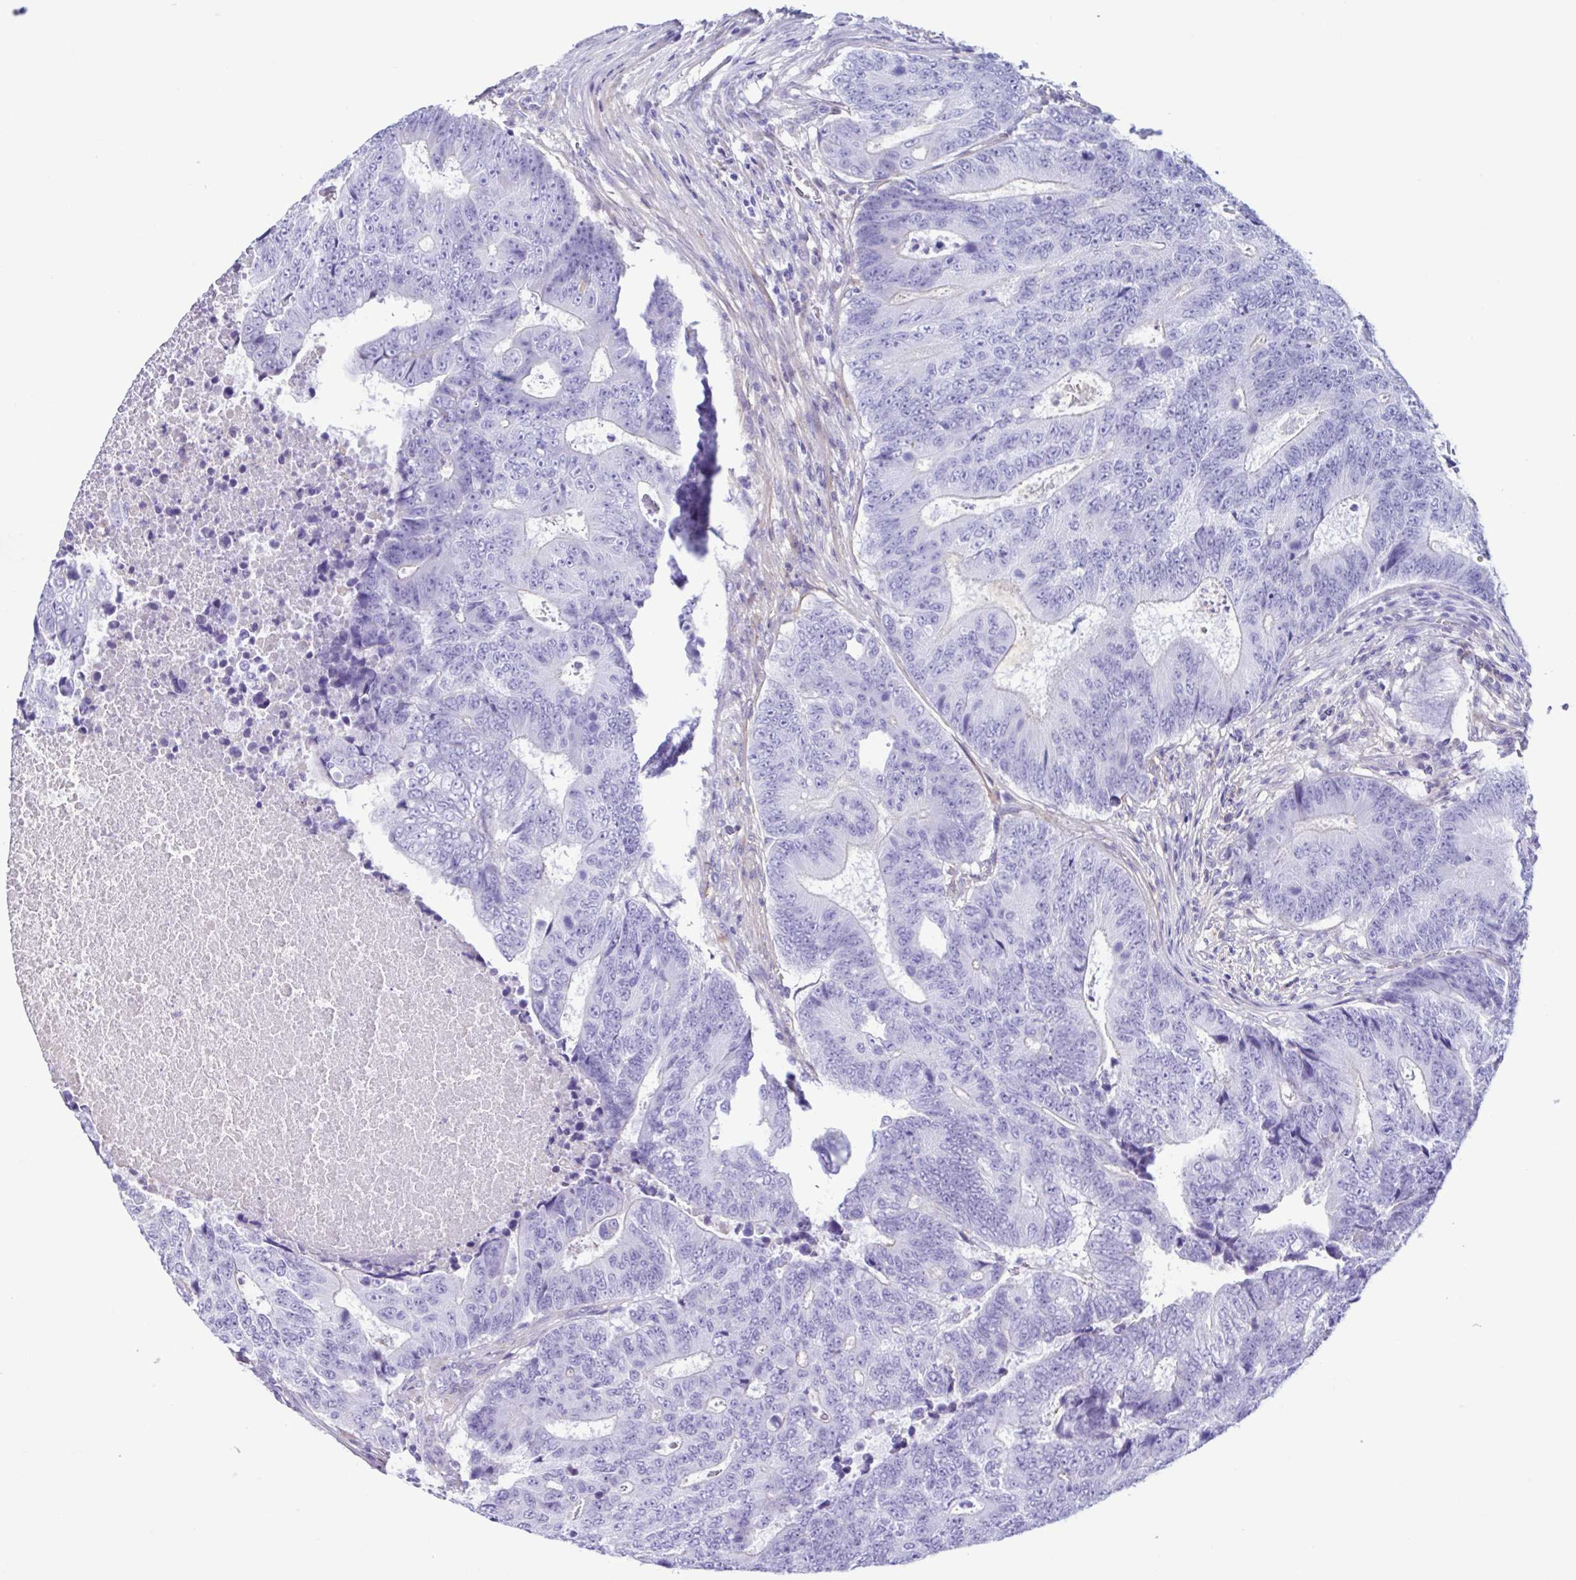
{"staining": {"intensity": "negative", "quantity": "none", "location": "none"}, "tissue": "colorectal cancer", "cell_type": "Tumor cells", "image_type": "cancer", "snomed": [{"axis": "morphology", "description": "Adenocarcinoma, NOS"}, {"axis": "topography", "description": "Colon"}], "caption": "DAB (3,3'-diaminobenzidine) immunohistochemical staining of colorectal cancer demonstrates no significant staining in tumor cells.", "gene": "CYP11B1", "patient": {"sex": "female", "age": 48}}